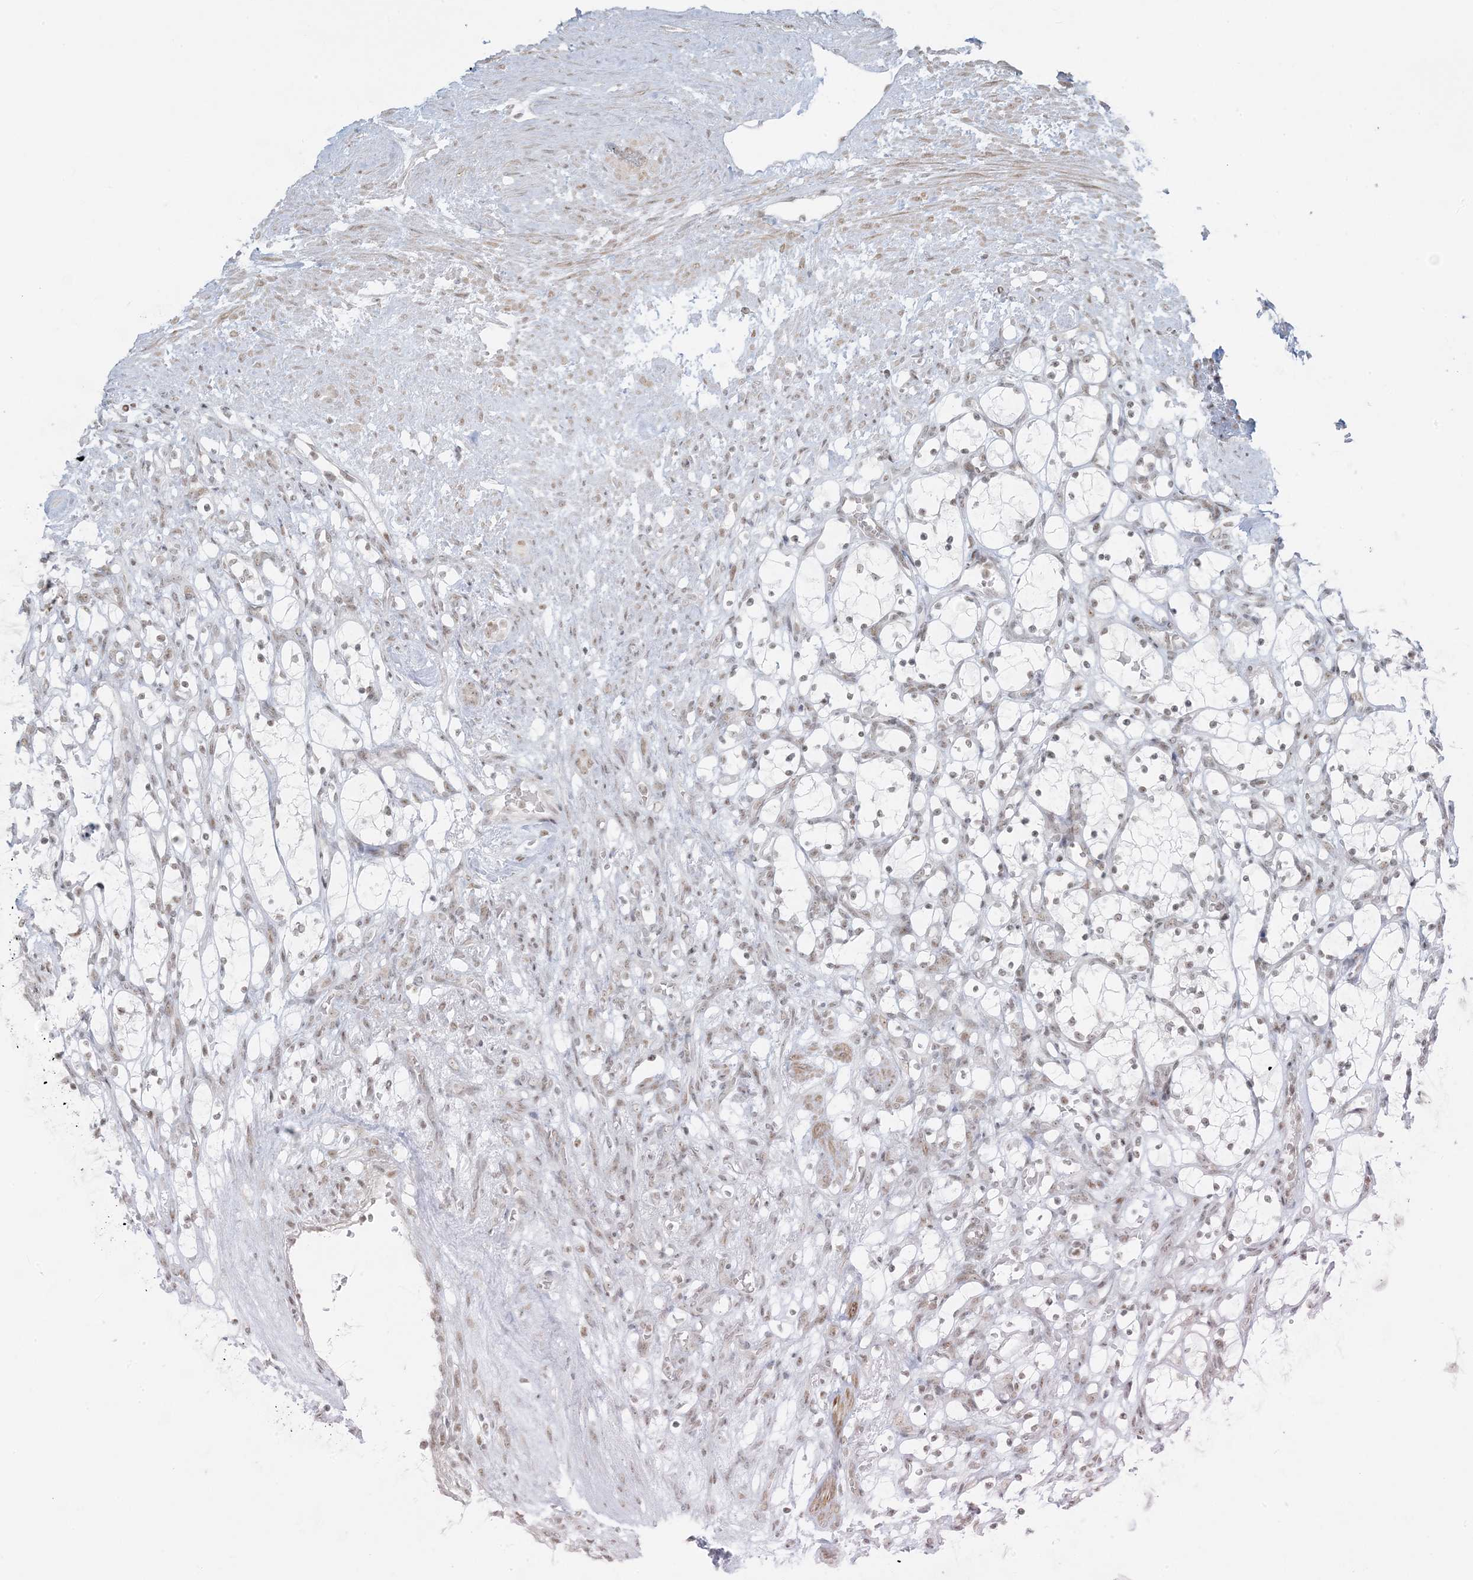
{"staining": {"intensity": "weak", "quantity": "<25%", "location": "nuclear"}, "tissue": "renal cancer", "cell_type": "Tumor cells", "image_type": "cancer", "snomed": [{"axis": "morphology", "description": "Adenocarcinoma, NOS"}, {"axis": "topography", "description": "Kidney"}], "caption": "Immunohistochemistry (IHC) of renal cancer (adenocarcinoma) demonstrates no expression in tumor cells.", "gene": "ZNF787", "patient": {"sex": "female", "age": 69}}